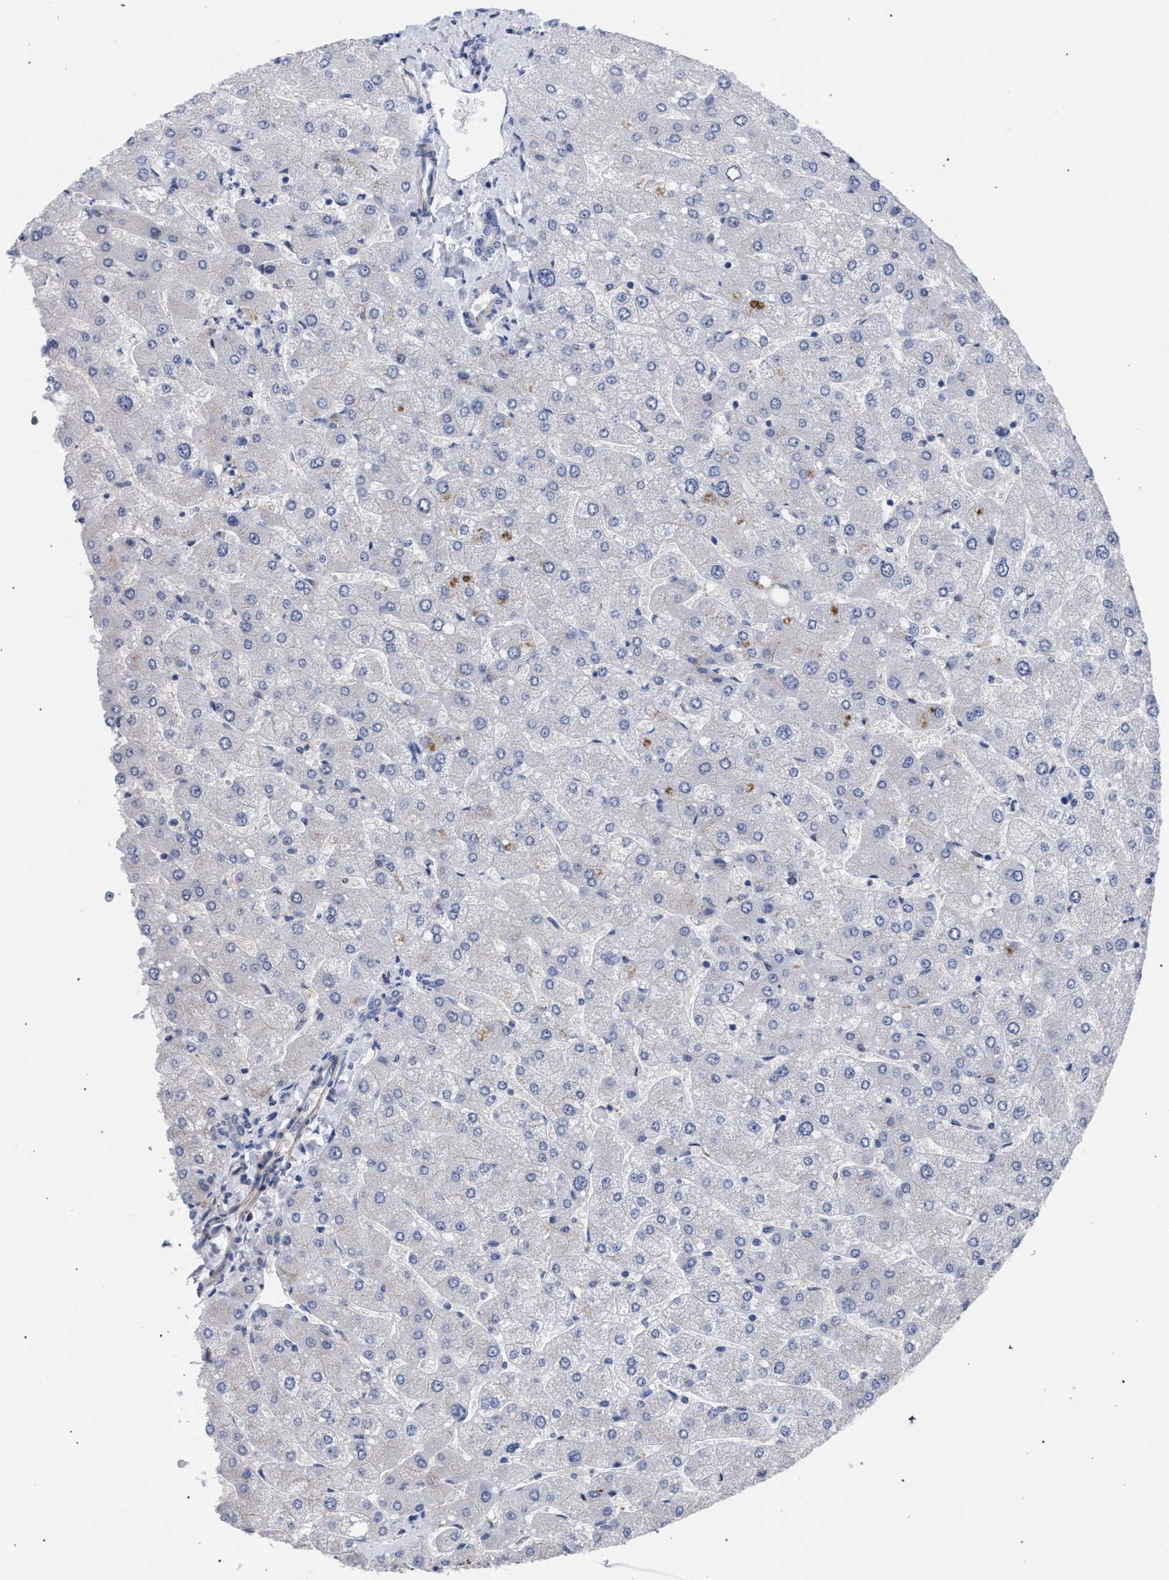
{"staining": {"intensity": "negative", "quantity": "none", "location": "none"}, "tissue": "liver", "cell_type": "Cholangiocytes", "image_type": "normal", "snomed": [{"axis": "morphology", "description": "Normal tissue, NOS"}, {"axis": "topography", "description": "Liver"}], "caption": "This photomicrograph is of normal liver stained with immunohistochemistry (IHC) to label a protein in brown with the nuclei are counter-stained blue. There is no expression in cholangiocytes.", "gene": "GOLGA2", "patient": {"sex": "male", "age": 55}}